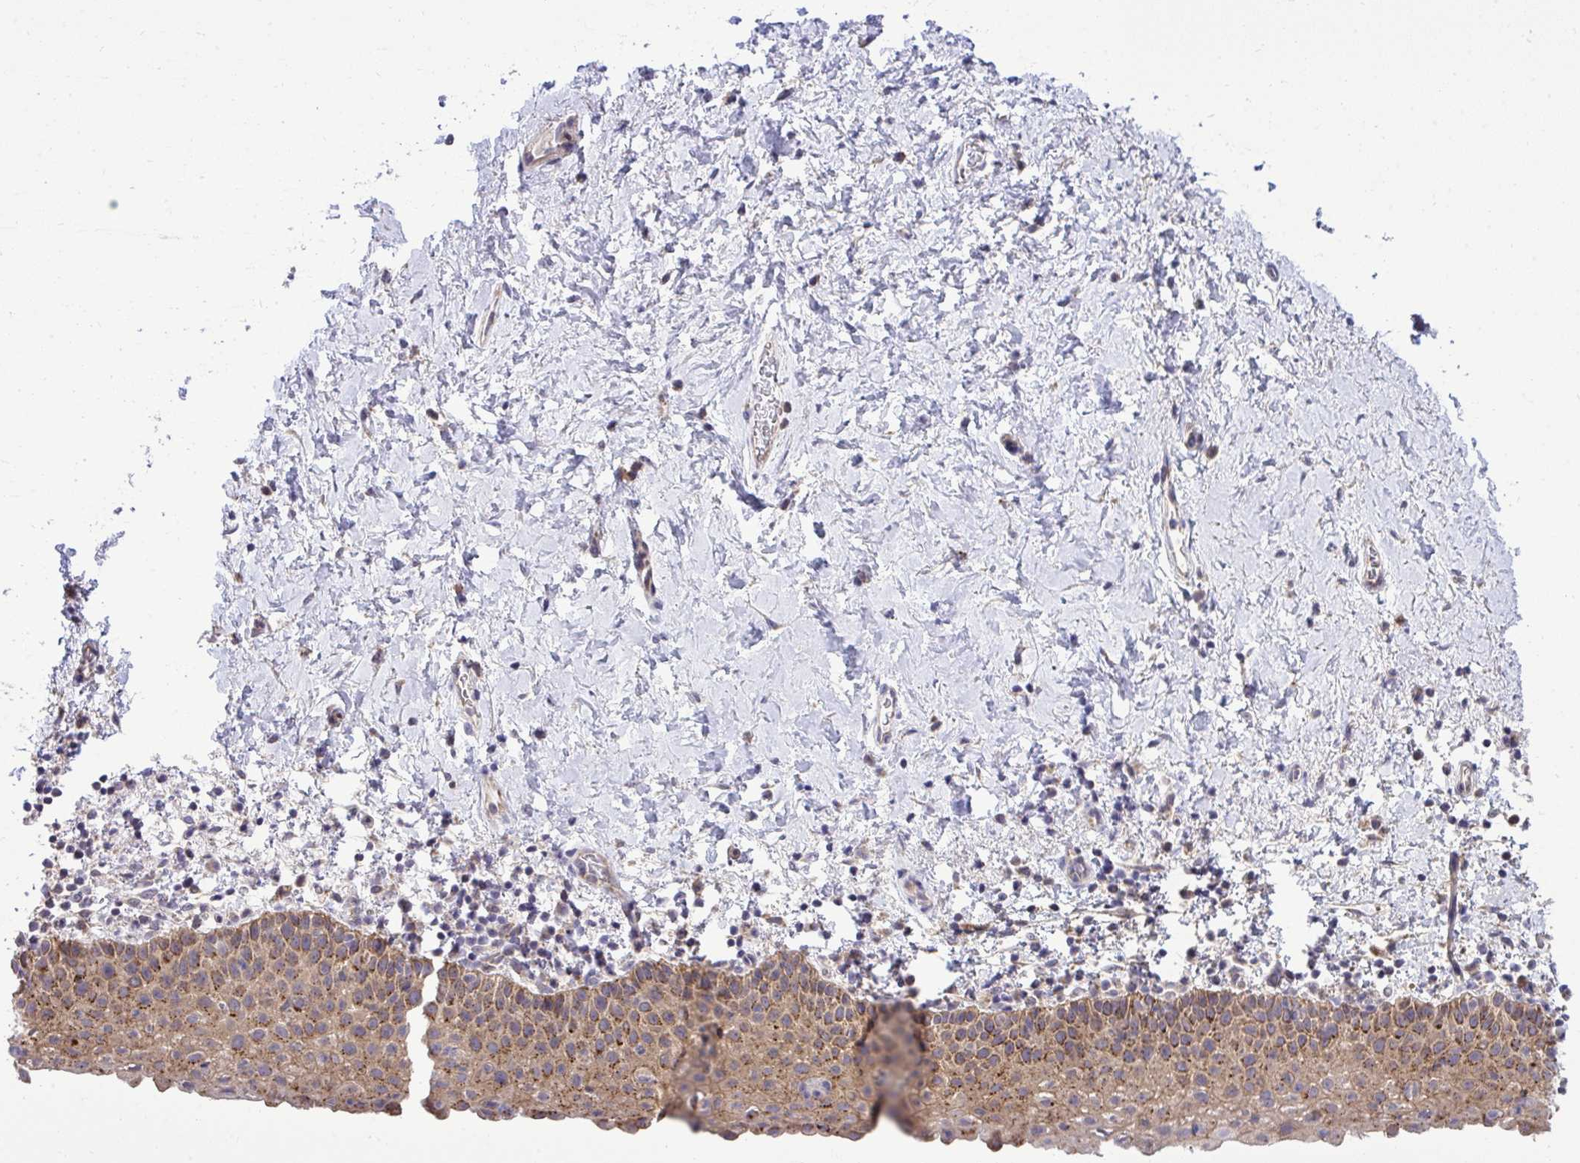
{"staining": {"intensity": "moderate", "quantity": "25%-75%", "location": "cytoplasmic/membranous"}, "tissue": "vagina", "cell_type": "Squamous epithelial cells", "image_type": "normal", "snomed": [{"axis": "morphology", "description": "Normal tissue, NOS"}, {"axis": "topography", "description": "Vagina"}], "caption": "Protein staining of unremarkable vagina demonstrates moderate cytoplasmic/membranous positivity in approximately 25%-75% of squamous epithelial cells. (DAB (3,3'-diaminobenzidine) IHC, brown staining for protein, blue staining for nuclei).", "gene": "XAF1", "patient": {"sex": "female", "age": 61}}